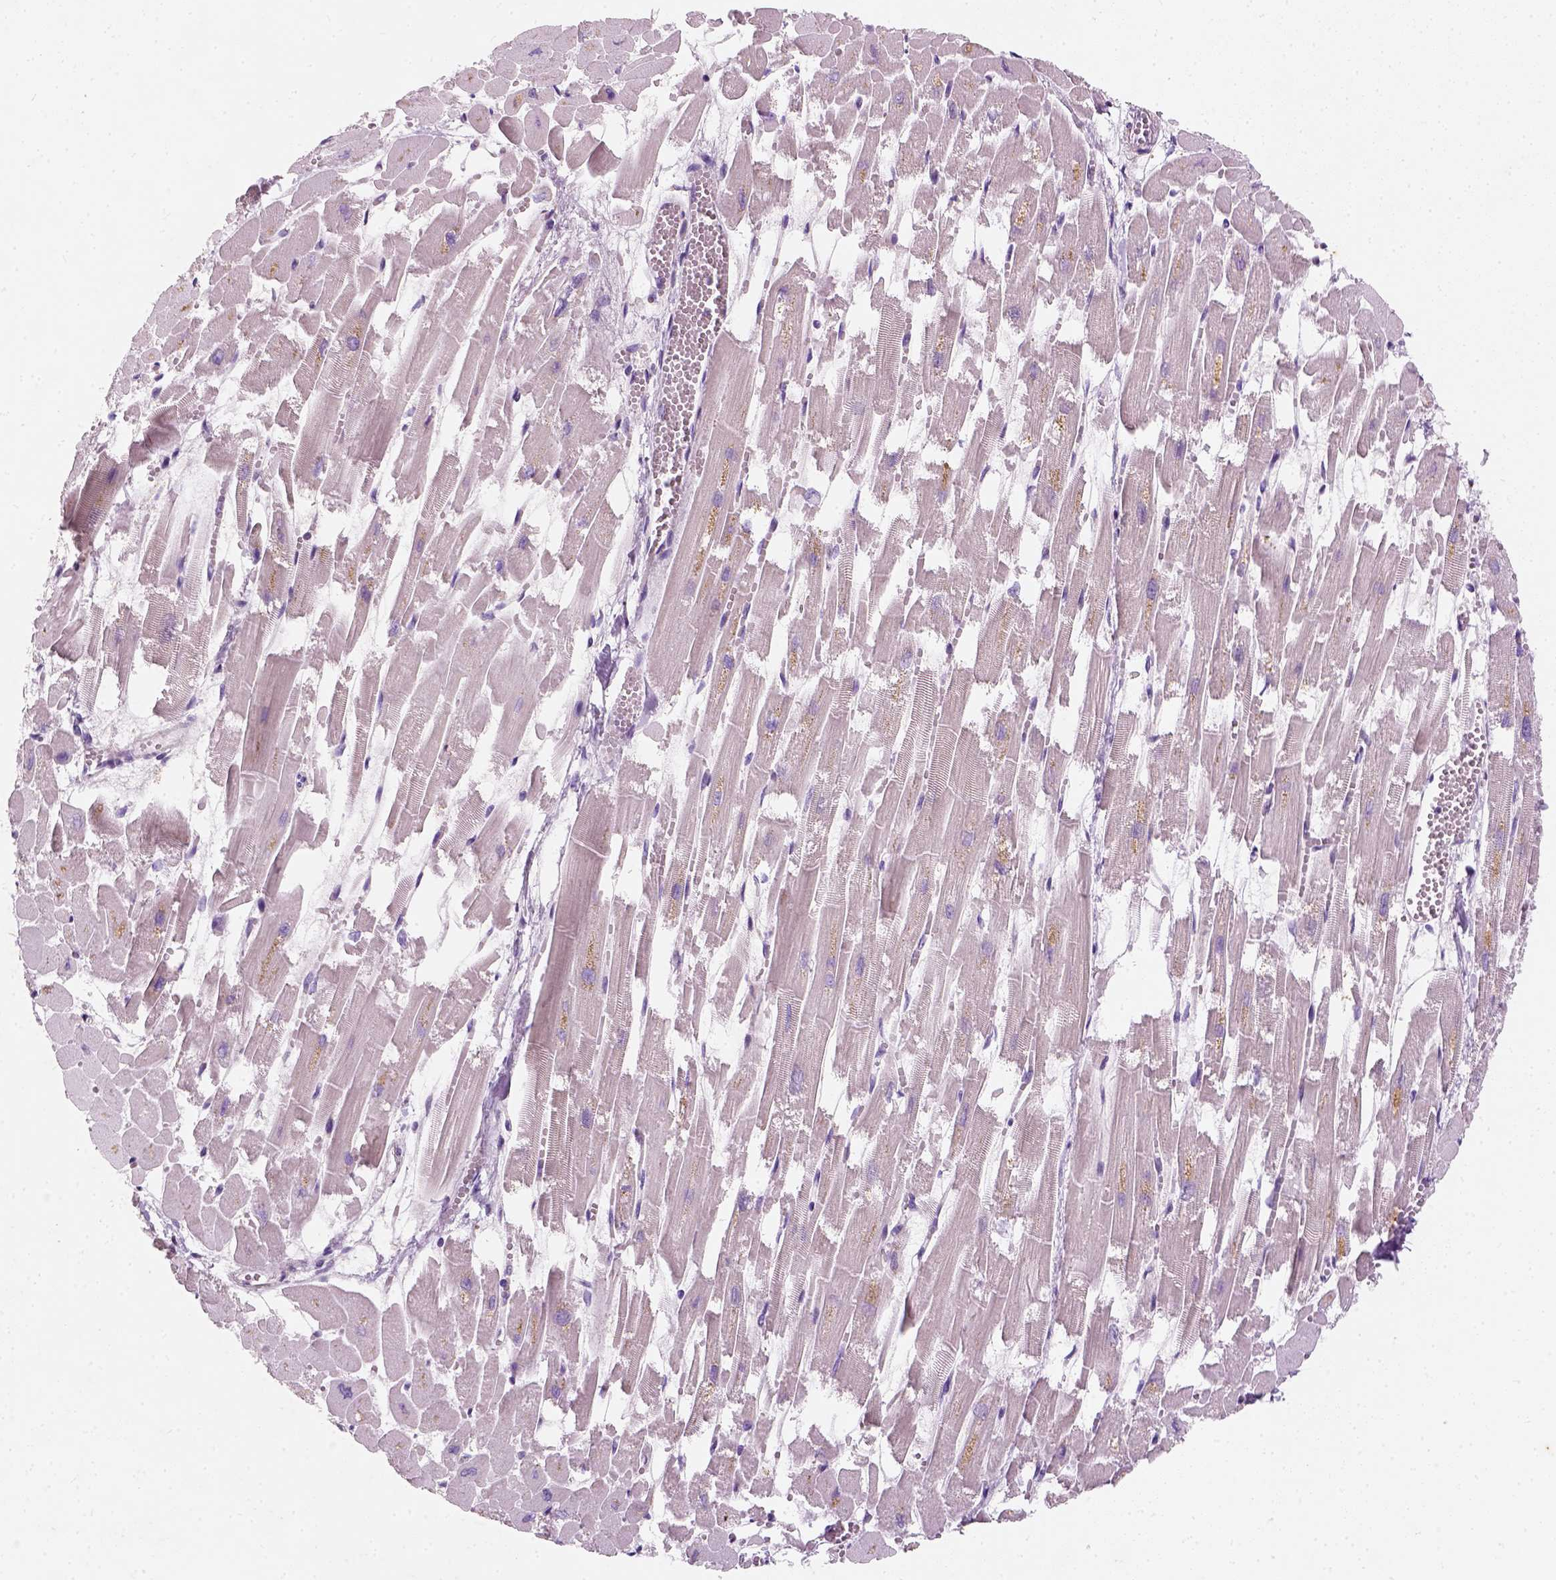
{"staining": {"intensity": "negative", "quantity": "none", "location": "none"}, "tissue": "heart muscle", "cell_type": "Cardiomyocytes", "image_type": "normal", "snomed": [{"axis": "morphology", "description": "Normal tissue, NOS"}, {"axis": "topography", "description": "Heart"}], "caption": "Heart muscle stained for a protein using immunohistochemistry (IHC) reveals no staining cardiomyocytes.", "gene": "CHODL", "patient": {"sex": "female", "age": 52}}